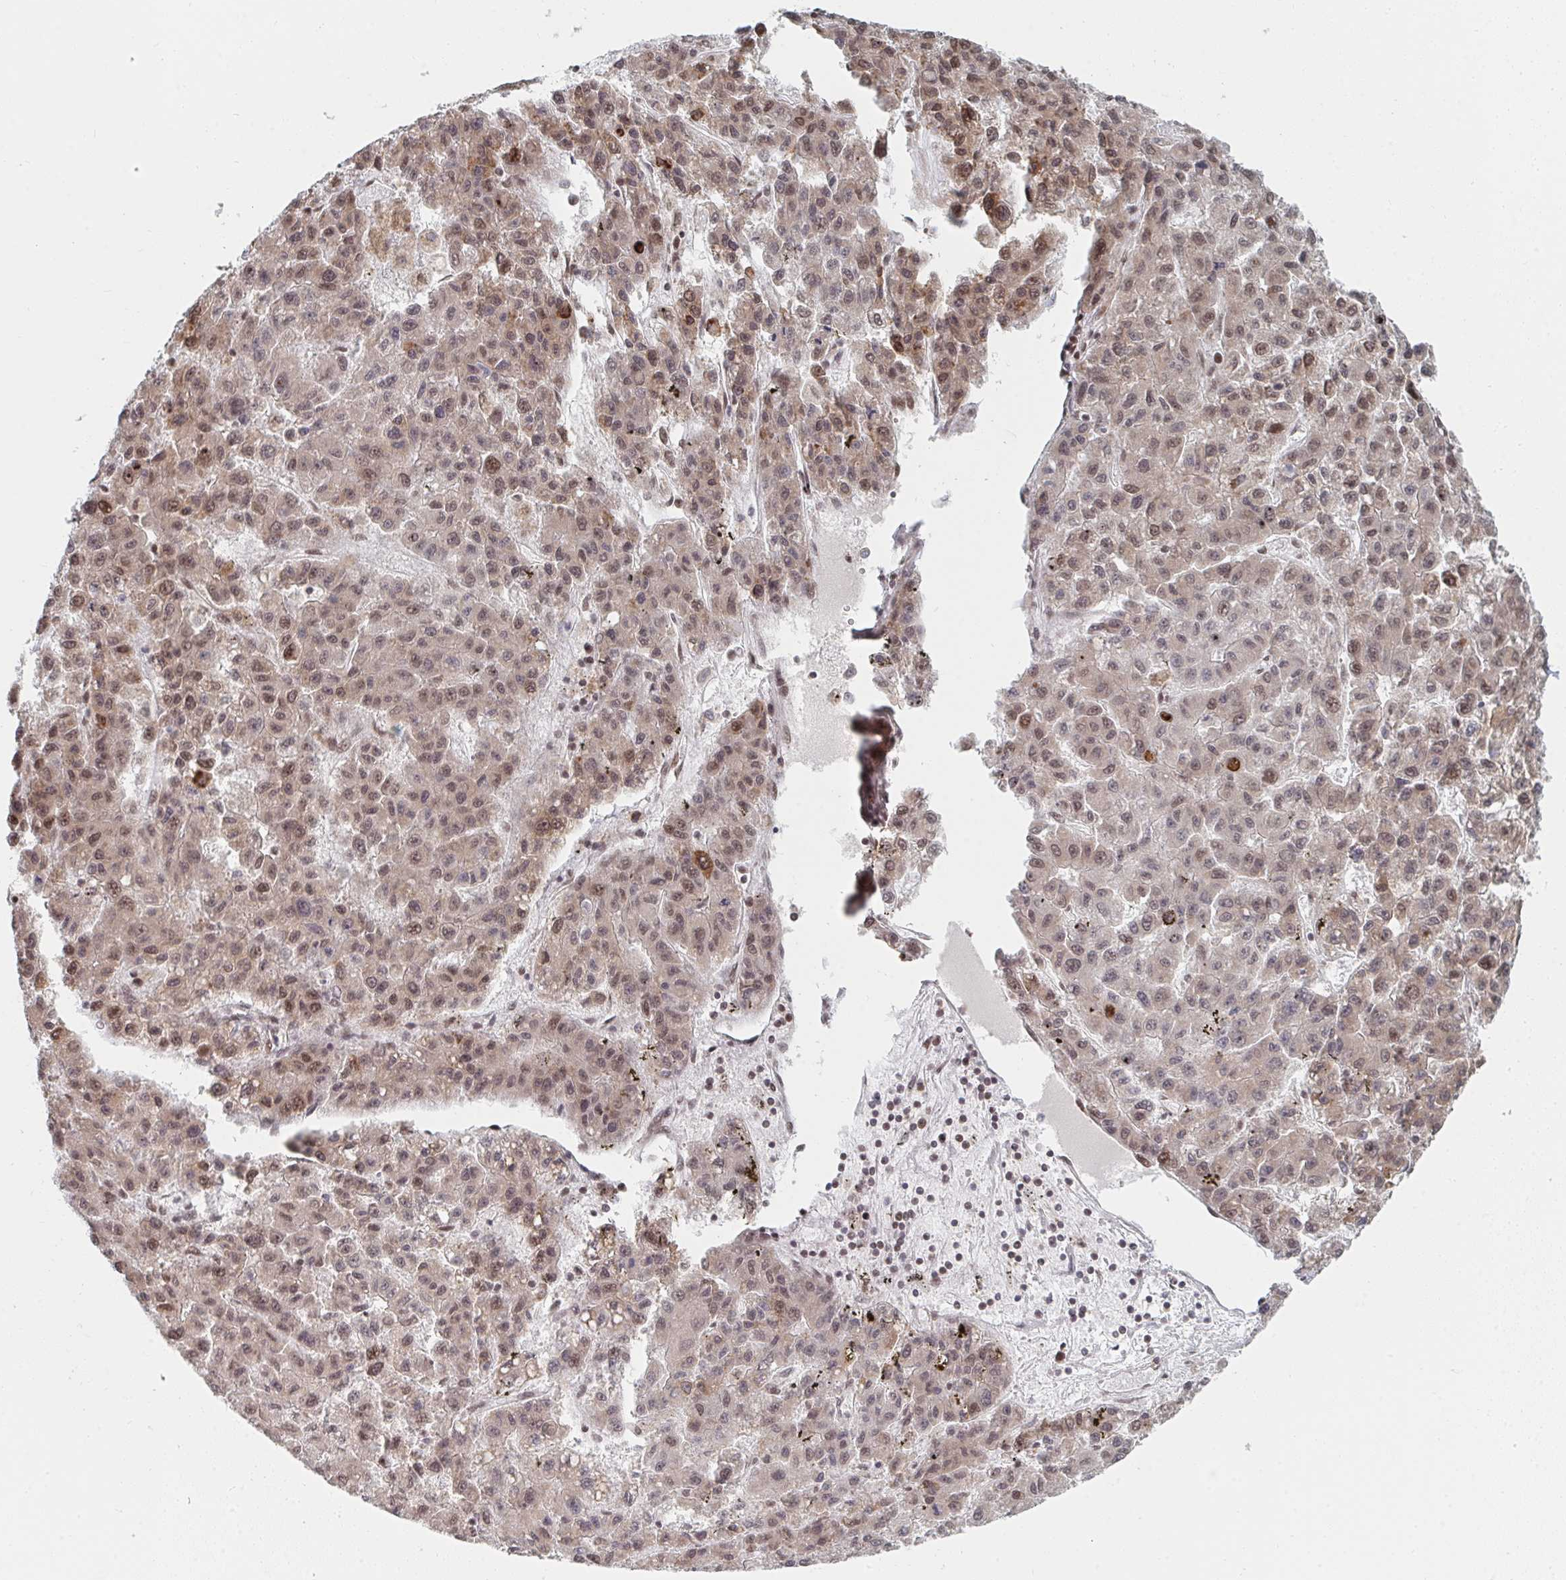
{"staining": {"intensity": "moderate", "quantity": ">75%", "location": "nuclear"}, "tissue": "liver cancer", "cell_type": "Tumor cells", "image_type": "cancer", "snomed": [{"axis": "morphology", "description": "Carcinoma, Hepatocellular, NOS"}, {"axis": "topography", "description": "Liver"}], "caption": "High-magnification brightfield microscopy of liver cancer (hepatocellular carcinoma) stained with DAB (brown) and counterstained with hematoxylin (blue). tumor cells exhibit moderate nuclear staining is appreciated in approximately>75% of cells. The protein of interest is stained brown, and the nuclei are stained in blue (DAB (3,3'-diaminobenzidine) IHC with brightfield microscopy, high magnification).", "gene": "MBNL1", "patient": {"sex": "male", "age": 70}}